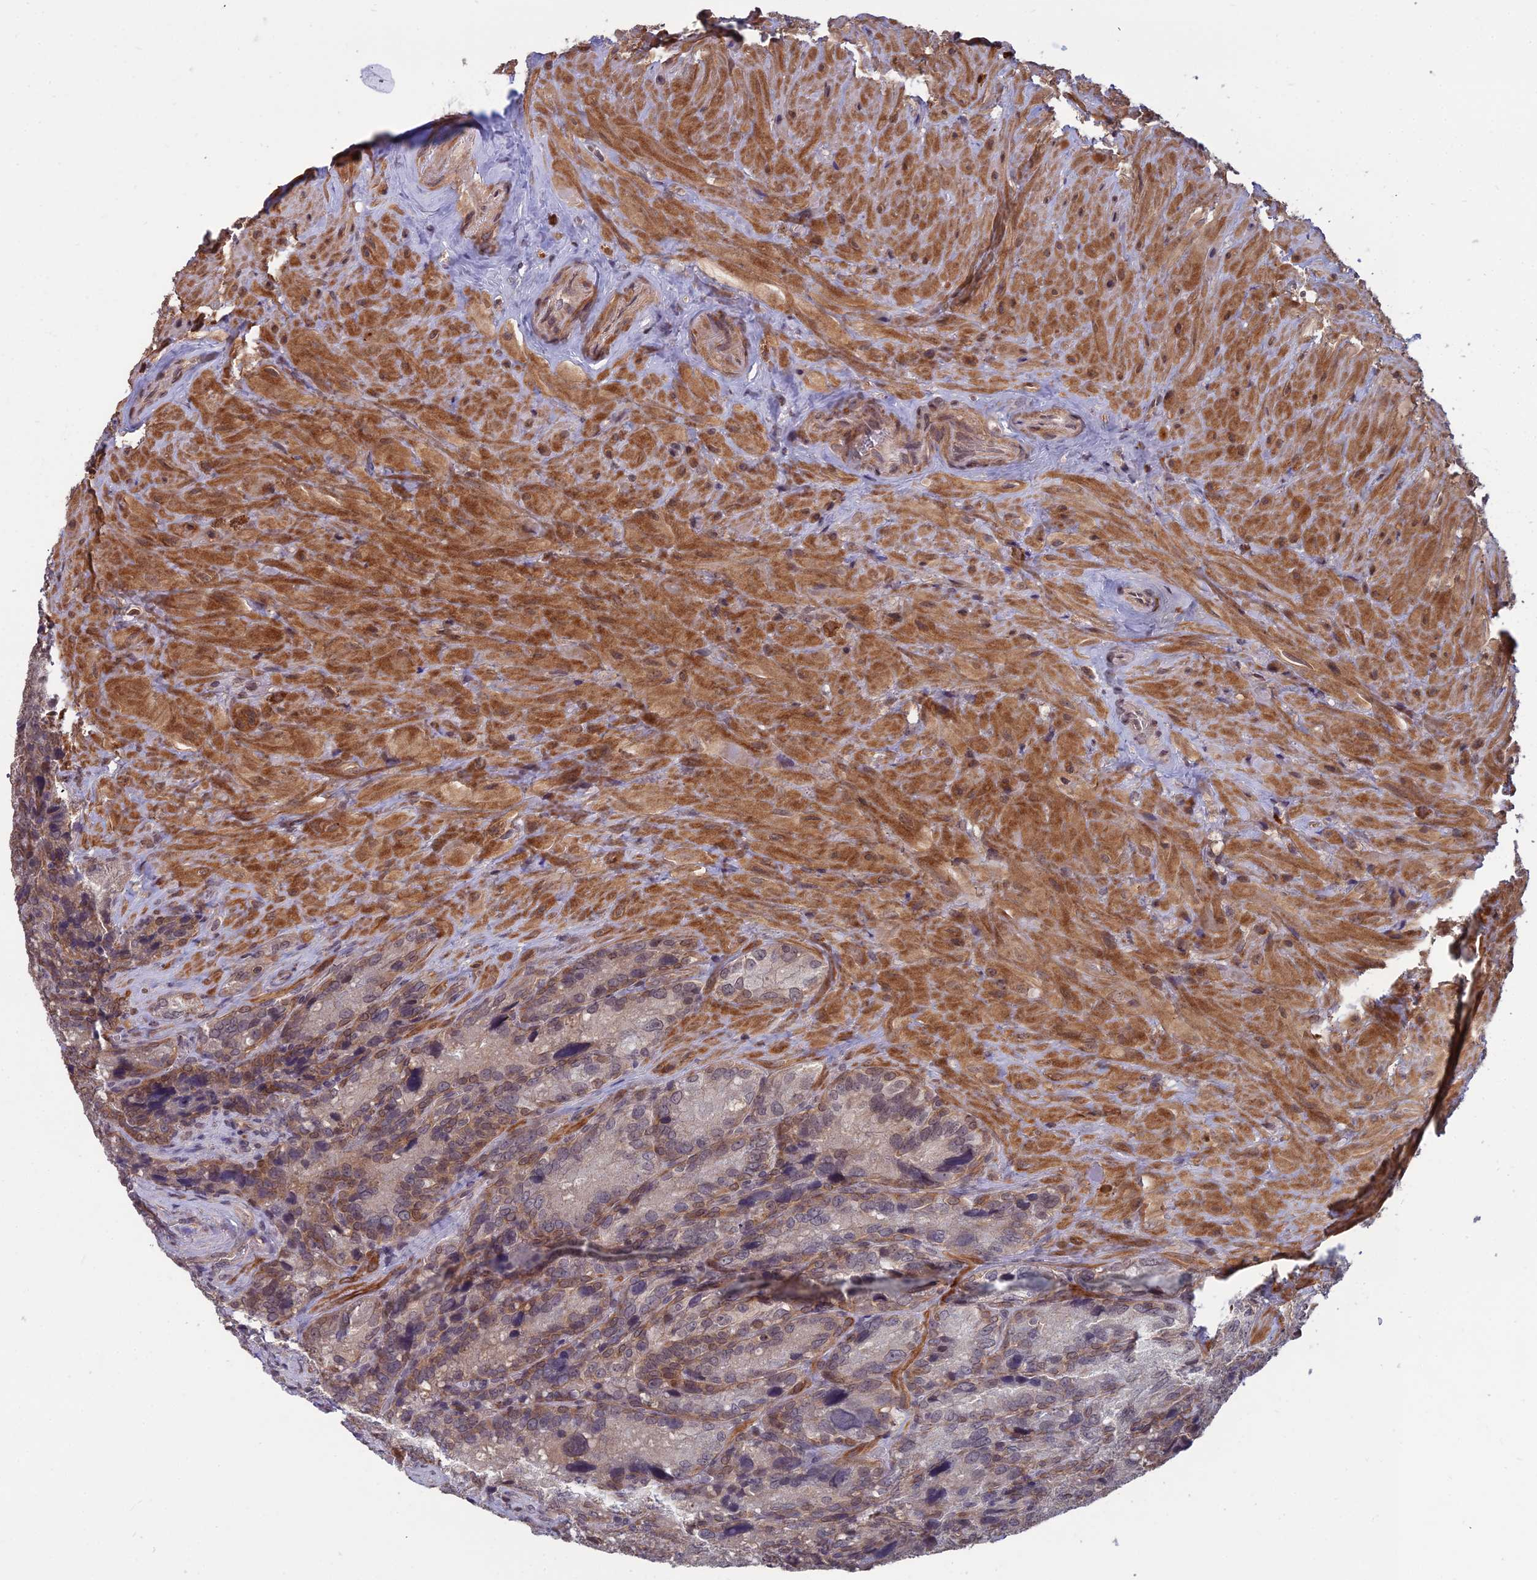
{"staining": {"intensity": "moderate", "quantity": "<25%", "location": "cytoplasmic/membranous"}, "tissue": "seminal vesicle", "cell_type": "Glandular cells", "image_type": "normal", "snomed": [{"axis": "morphology", "description": "Normal tissue, NOS"}, {"axis": "topography", "description": "Seminal veicle"}], "caption": "DAB (3,3'-diaminobenzidine) immunohistochemical staining of benign seminal vesicle reveals moderate cytoplasmic/membranous protein expression in about <25% of glandular cells.", "gene": "OPA3", "patient": {"sex": "male", "age": 62}}